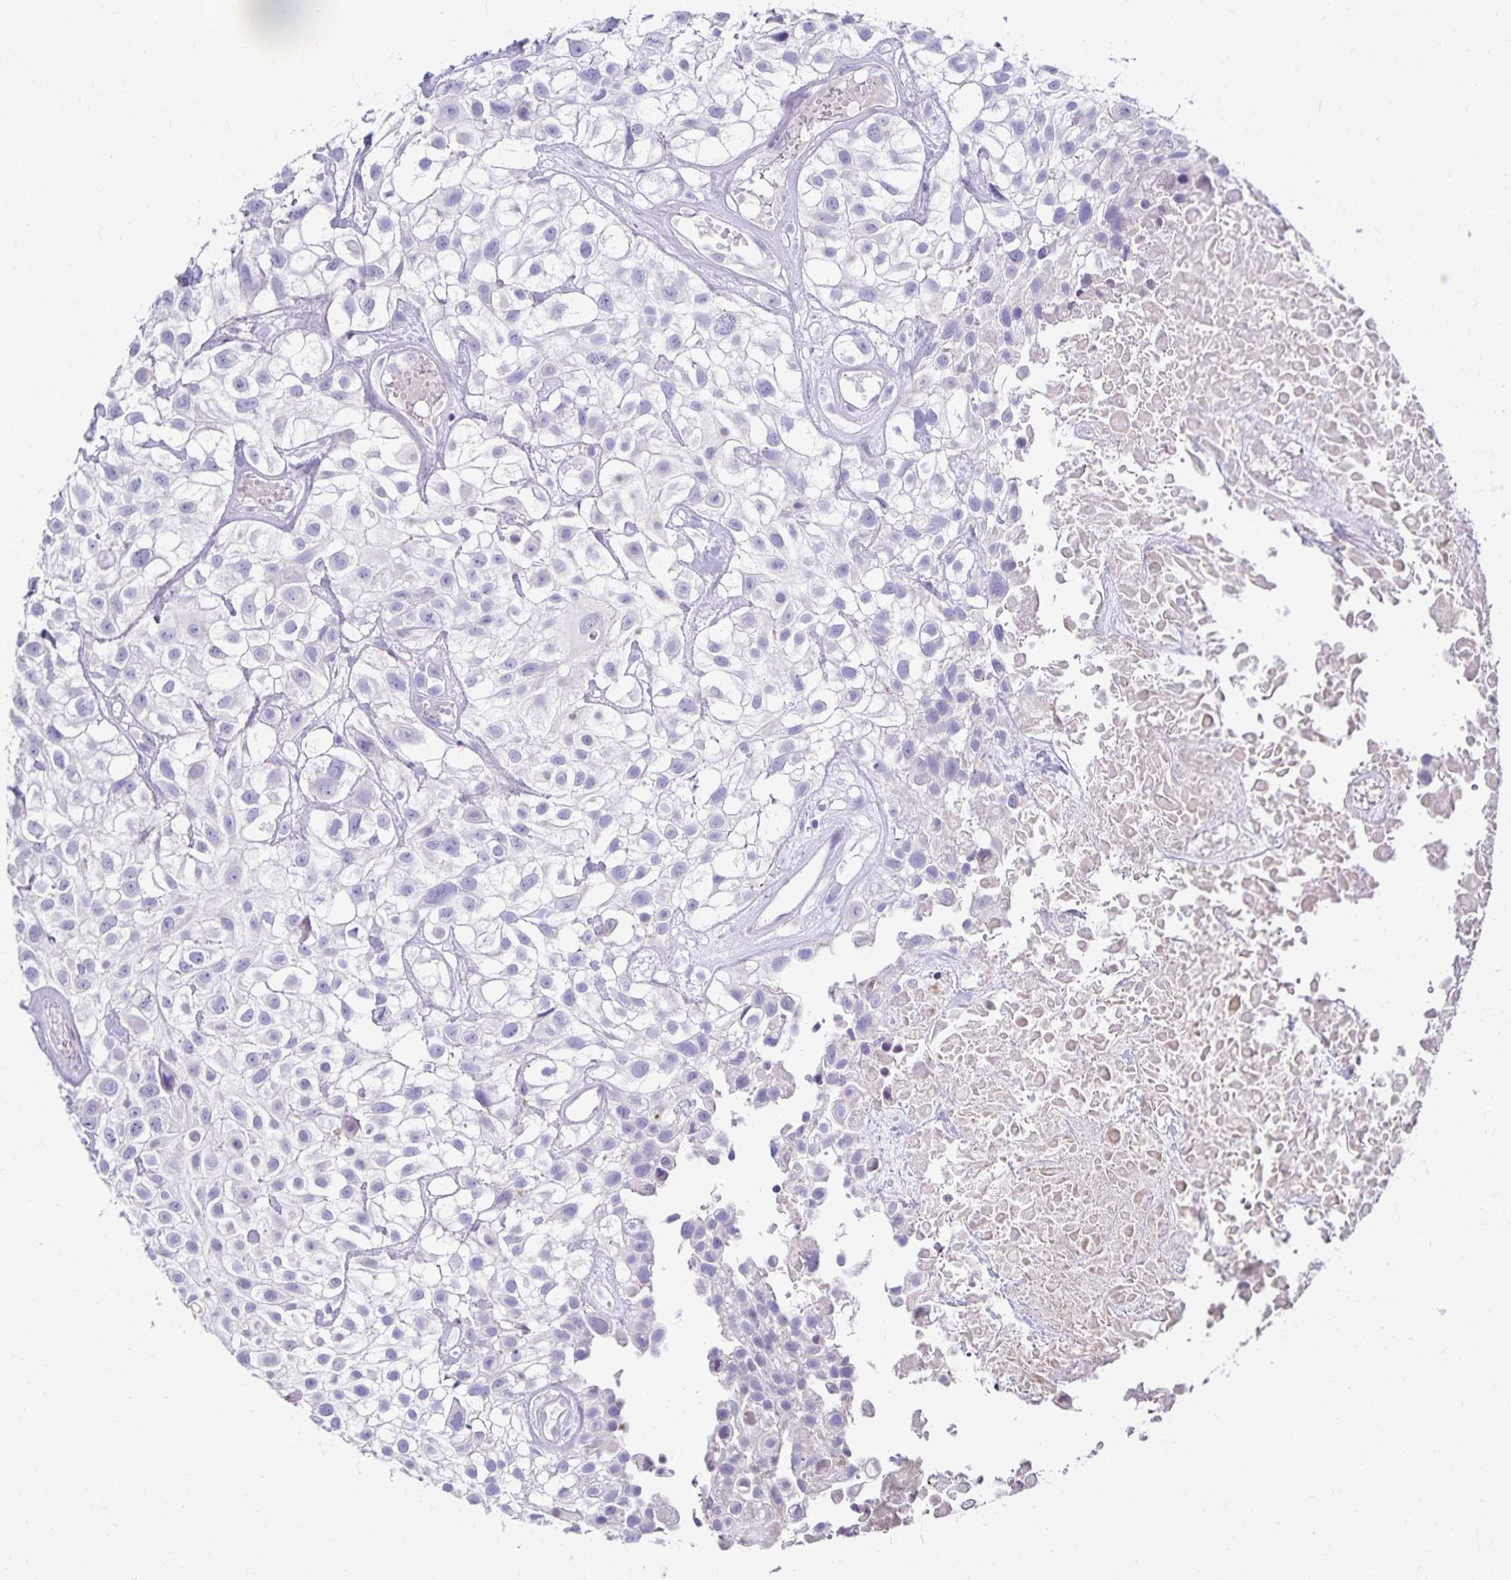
{"staining": {"intensity": "negative", "quantity": "none", "location": "none"}, "tissue": "urothelial cancer", "cell_type": "Tumor cells", "image_type": "cancer", "snomed": [{"axis": "morphology", "description": "Urothelial carcinoma, High grade"}, {"axis": "topography", "description": "Urinary bladder"}], "caption": "The immunohistochemistry (IHC) micrograph has no significant staining in tumor cells of high-grade urothelial carcinoma tissue.", "gene": "PAX5", "patient": {"sex": "male", "age": 56}}